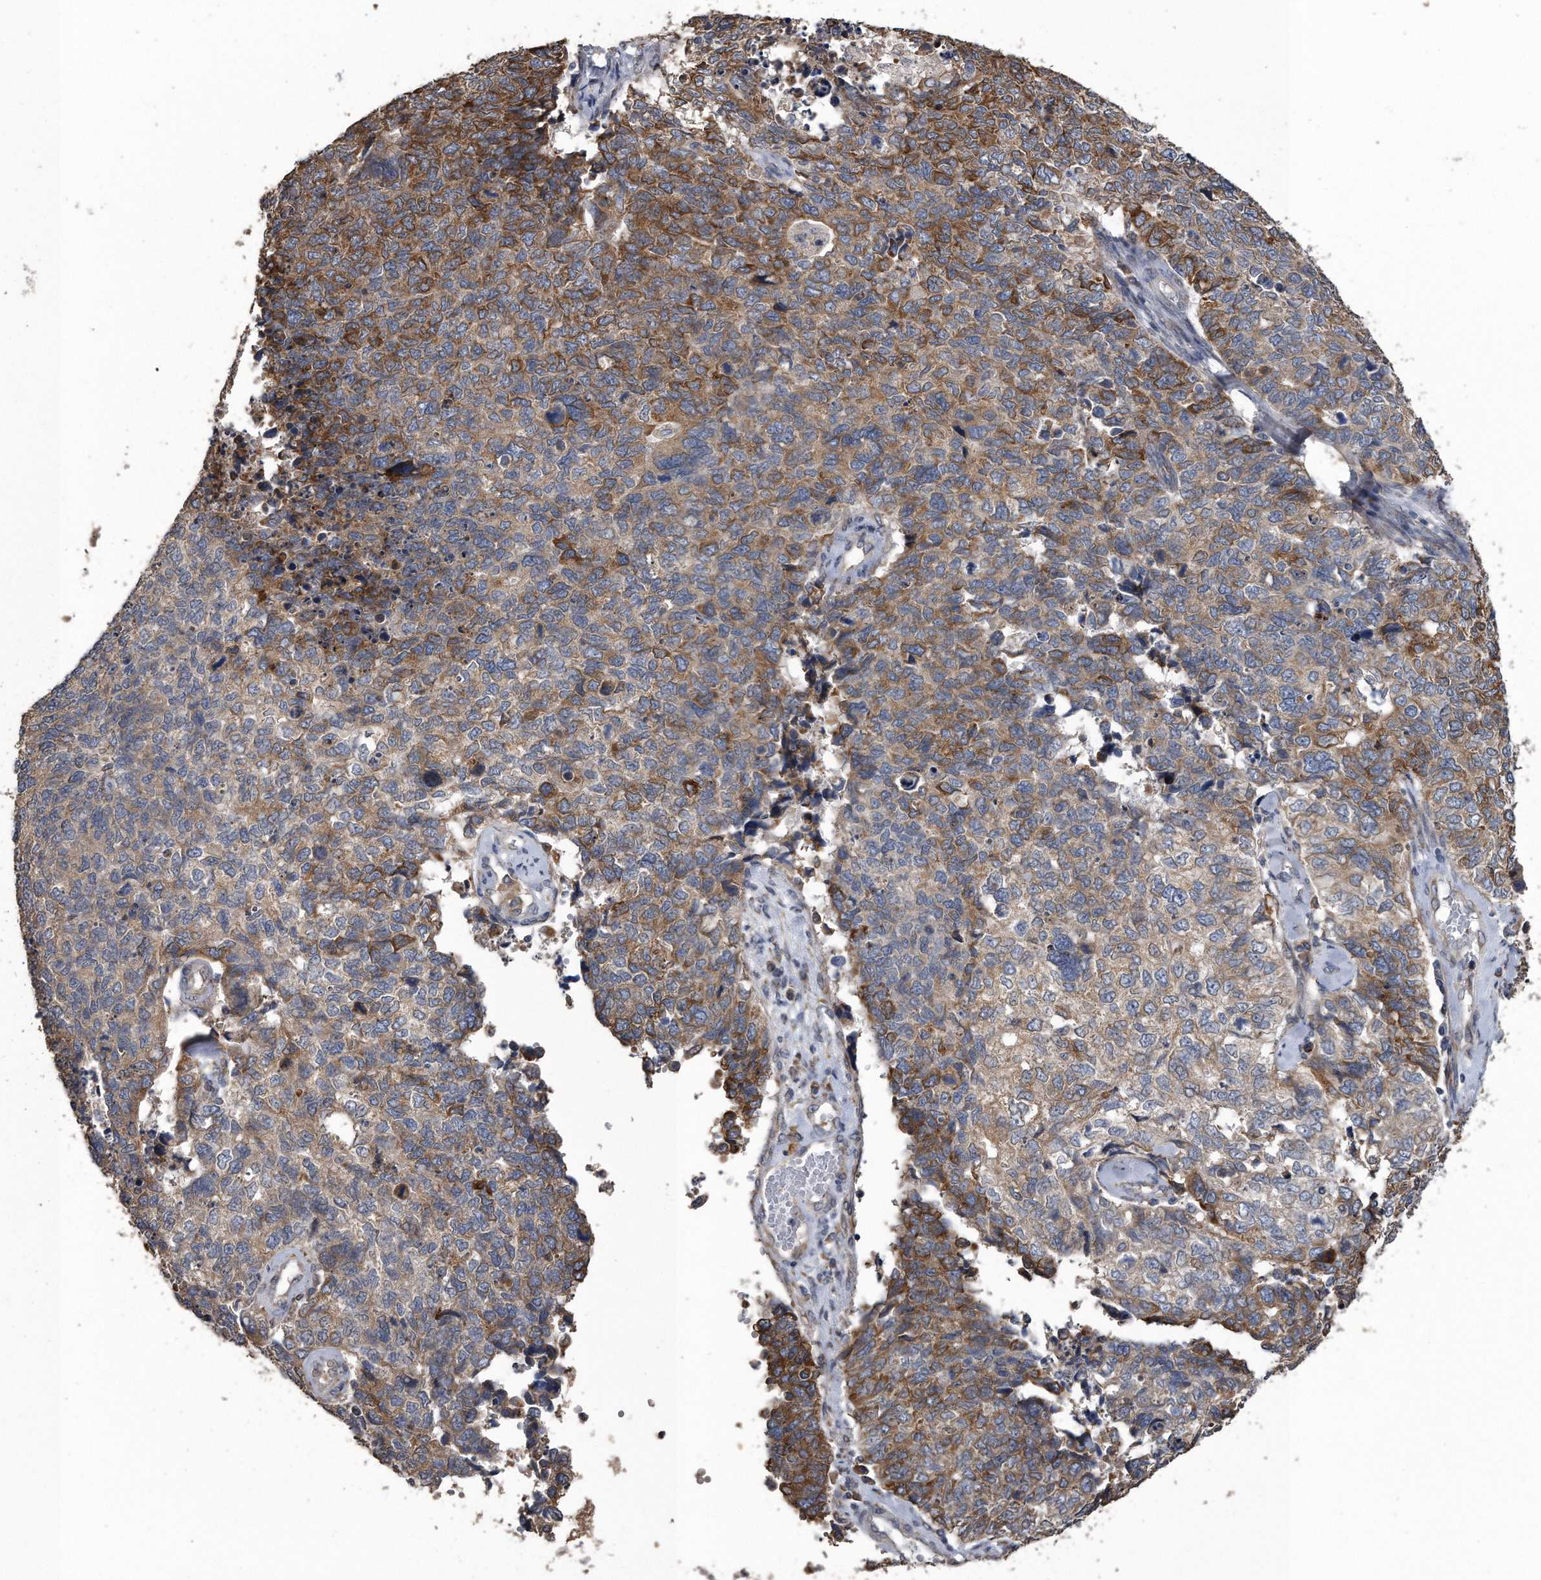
{"staining": {"intensity": "moderate", "quantity": ">75%", "location": "cytoplasmic/membranous"}, "tissue": "cervical cancer", "cell_type": "Tumor cells", "image_type": "cancer", "snomed": [{"axis": "morphology", "description": "Squamous cell carcinoma, NOS"}, {"axis": "topography", "description": "Cervix"}], "caption": "The immunohistochemical stain labels moderate cytoplasmic/membranous expression in tumor cells of squamous cell carcinoma (cervical) tissue.", "gene": "PCLO", "patient": {"sex": "female", "age": 63}}